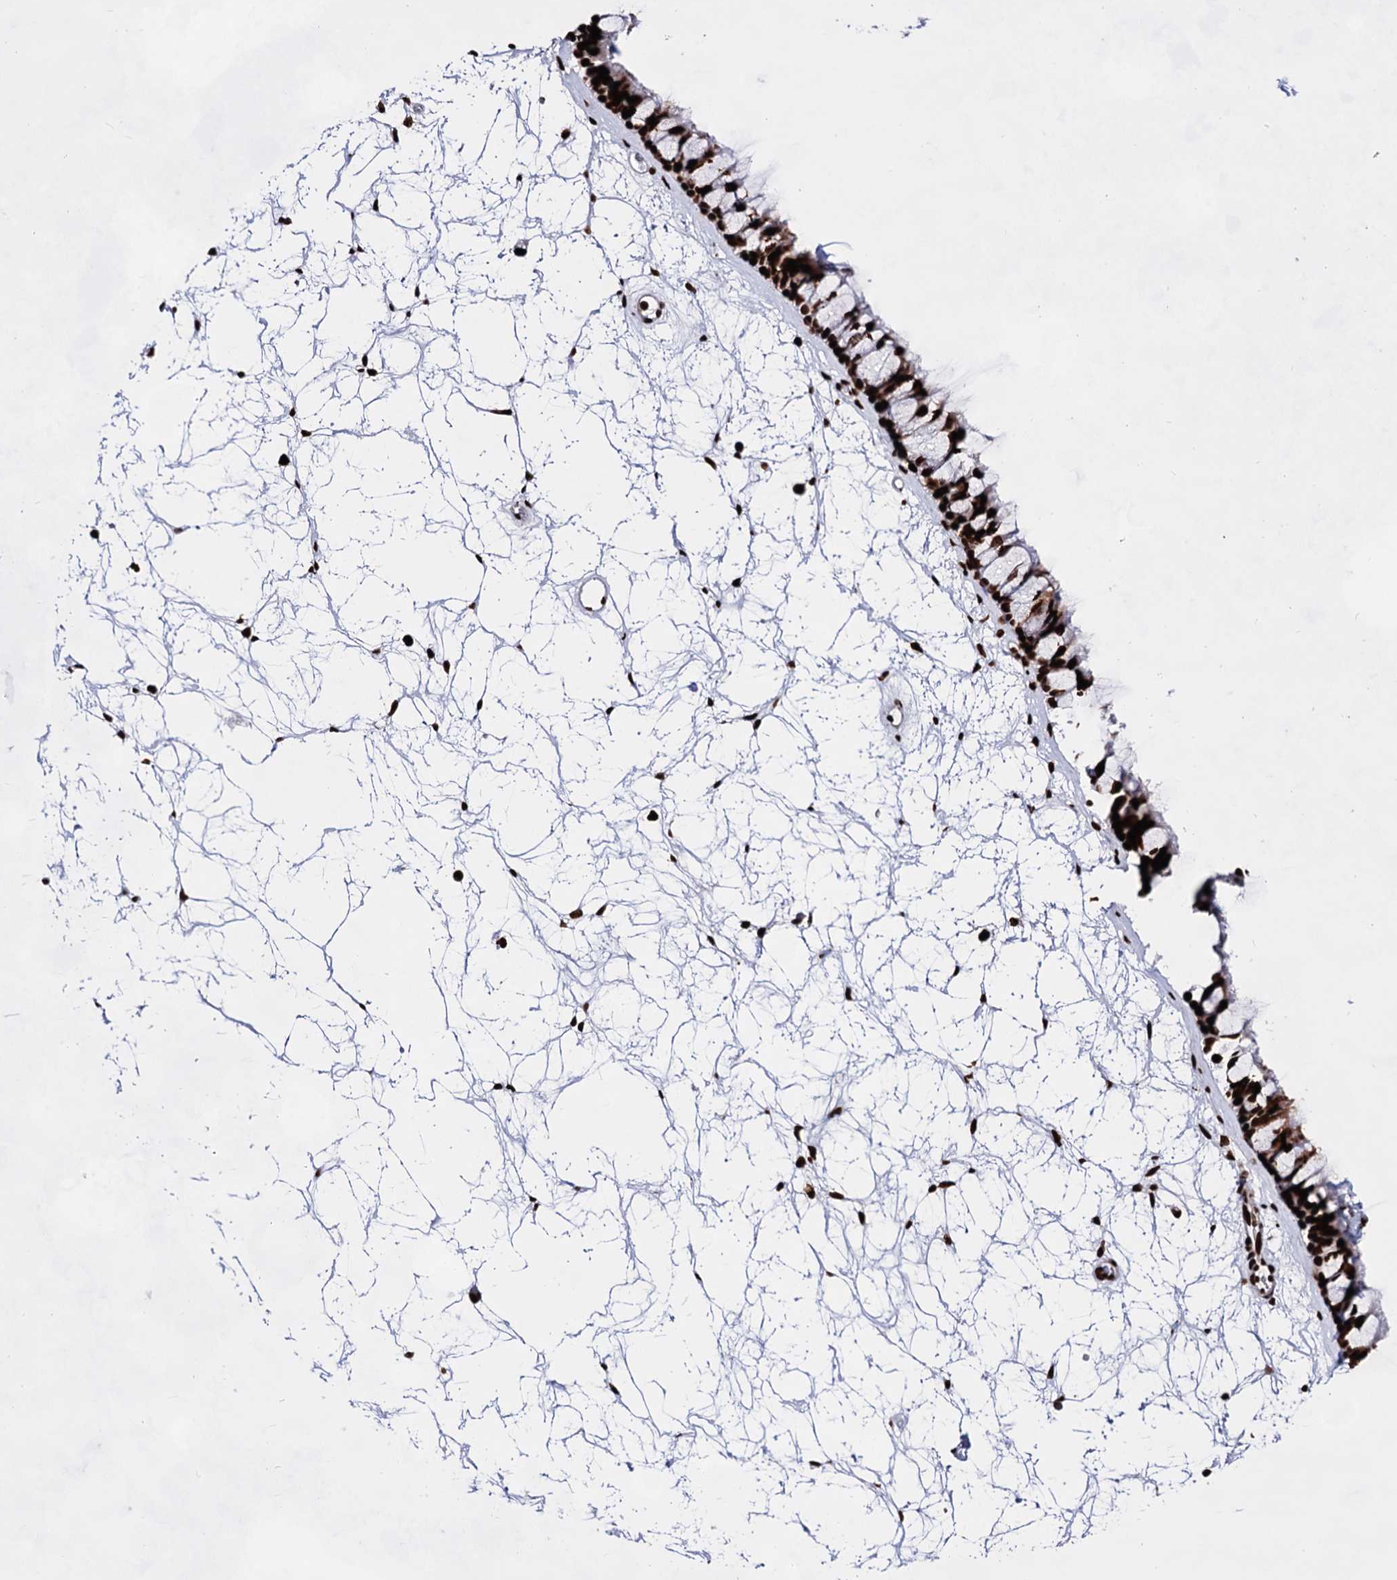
{"staining": {"intensity": "strong", "quantity": ">75%", "location": "nuclear"}, "tissue": "nasopharynx", "cell_type": "Respiratory epithelial cells", "image_type": "normal", "snomed": [{"axis": "morphology", "description": "Normal tissue, NOS"}, {"axis": "topography", "description": "Nasopharynx"}], "caption": "Brown immunohistochemical staining in normal human nasopharynx demonstrates strong nuclear positivity in about >75% of respiratory epithelial cells.", "gene": "HMGB2", "patient": {"sex": "male", "age": 64}}